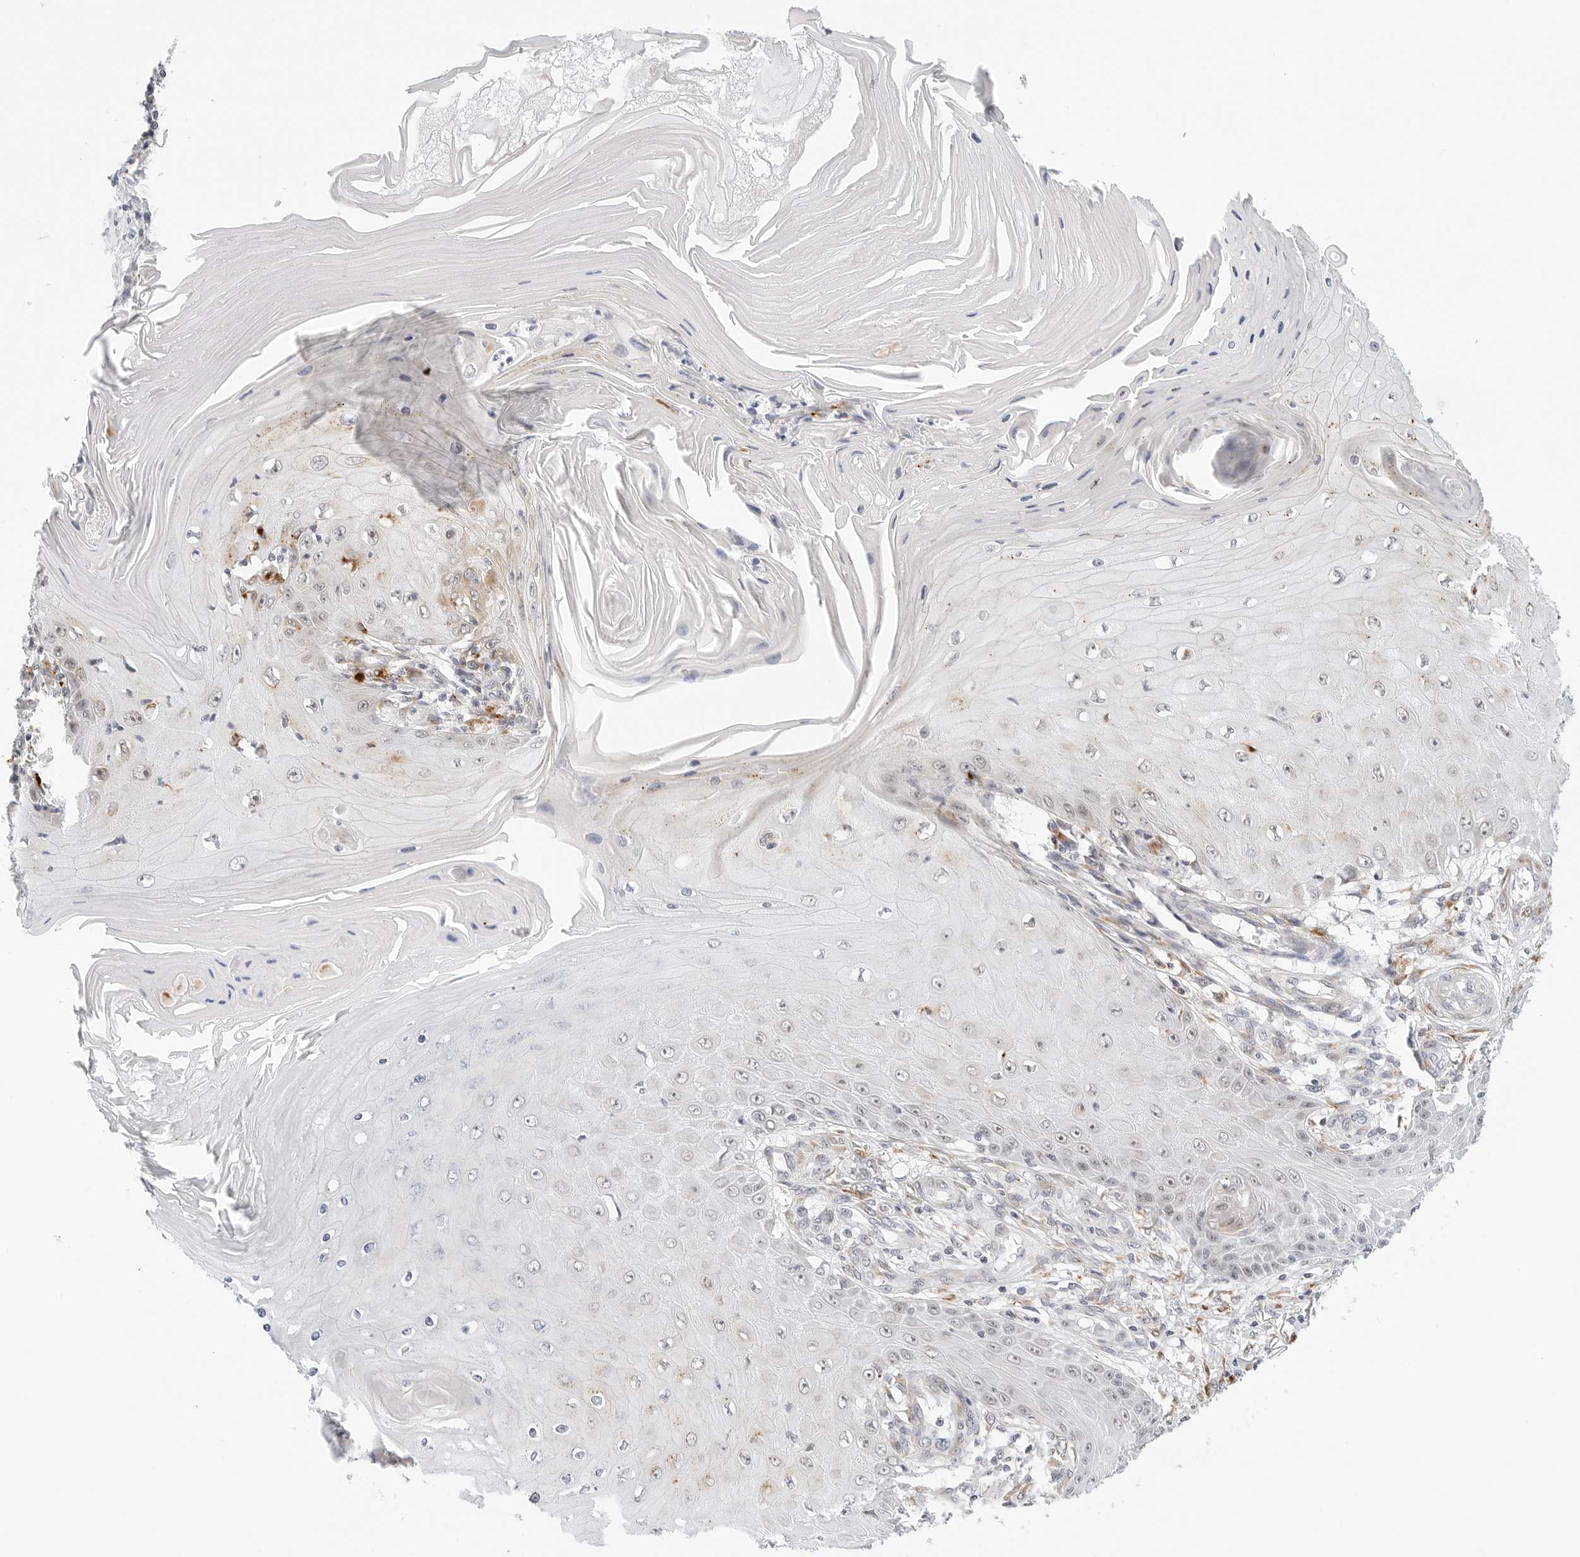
{"staining": {"intensity": "weak", "quantity": "<25%", "location": "cytoplasmic/membranous"}, "tissue": "skin cancer", "cell_type": "Tumor cells", "image_type": "cancer", "snomed": [{"axis": "morphology", "description": "Squamous cell carcinoma, NOS"}, {"axis": "topography", "description": "Skin"}], "caption": "A high-resolution histopathology image shows immunohistochemistry (IHC) staining of skin squamous cell carcinoma, which shows no significant expression in tumor cells. Nuclei are stained in blue.", "gene": "TSEN2", "patient": {"sex": "female", "age": 73}}